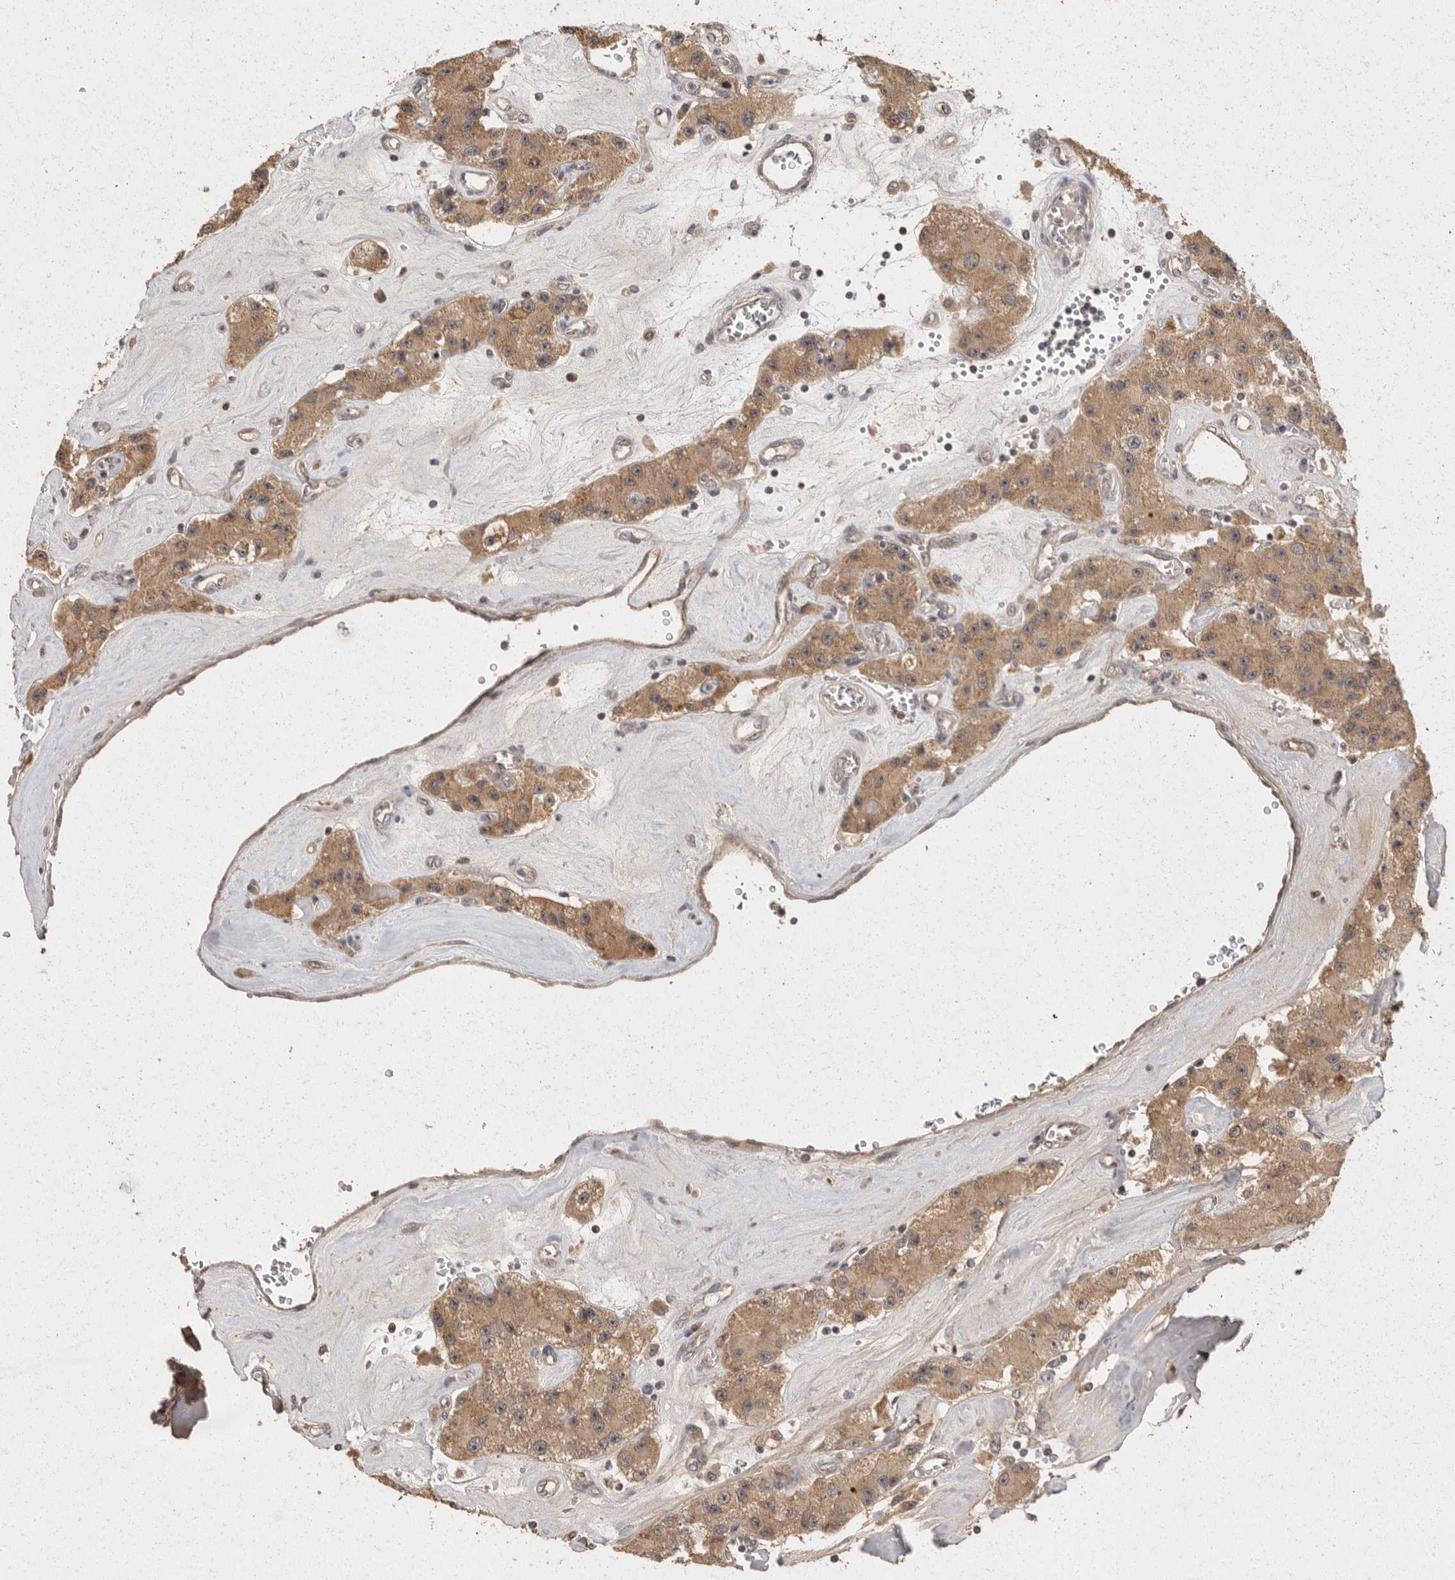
{"staining": {"intensity": "moderate", "quantity": ">75%", "location": "cytoplasmic/membranous"}, "tissue": "carcinoid", "cell_type": "Tumor cells", "image_type": "cancer", "snomed": [{"axis": "morphology", "description": "Carcinoid, malignant, NOS"}, {"axis": "topography", "description": "Pancreas"}], "caption": "This photomicrograph displays carcinoid (malignant) stained with immunohistochemistry (IHC) to label a protein in brown. The cytoplasmic/membranous of tumor cells show moderate positivity for the protein. Nuclei are counter-stained blue.", "gene": "BAIAP2", "patient": {"sex": "male", "age": 41}}